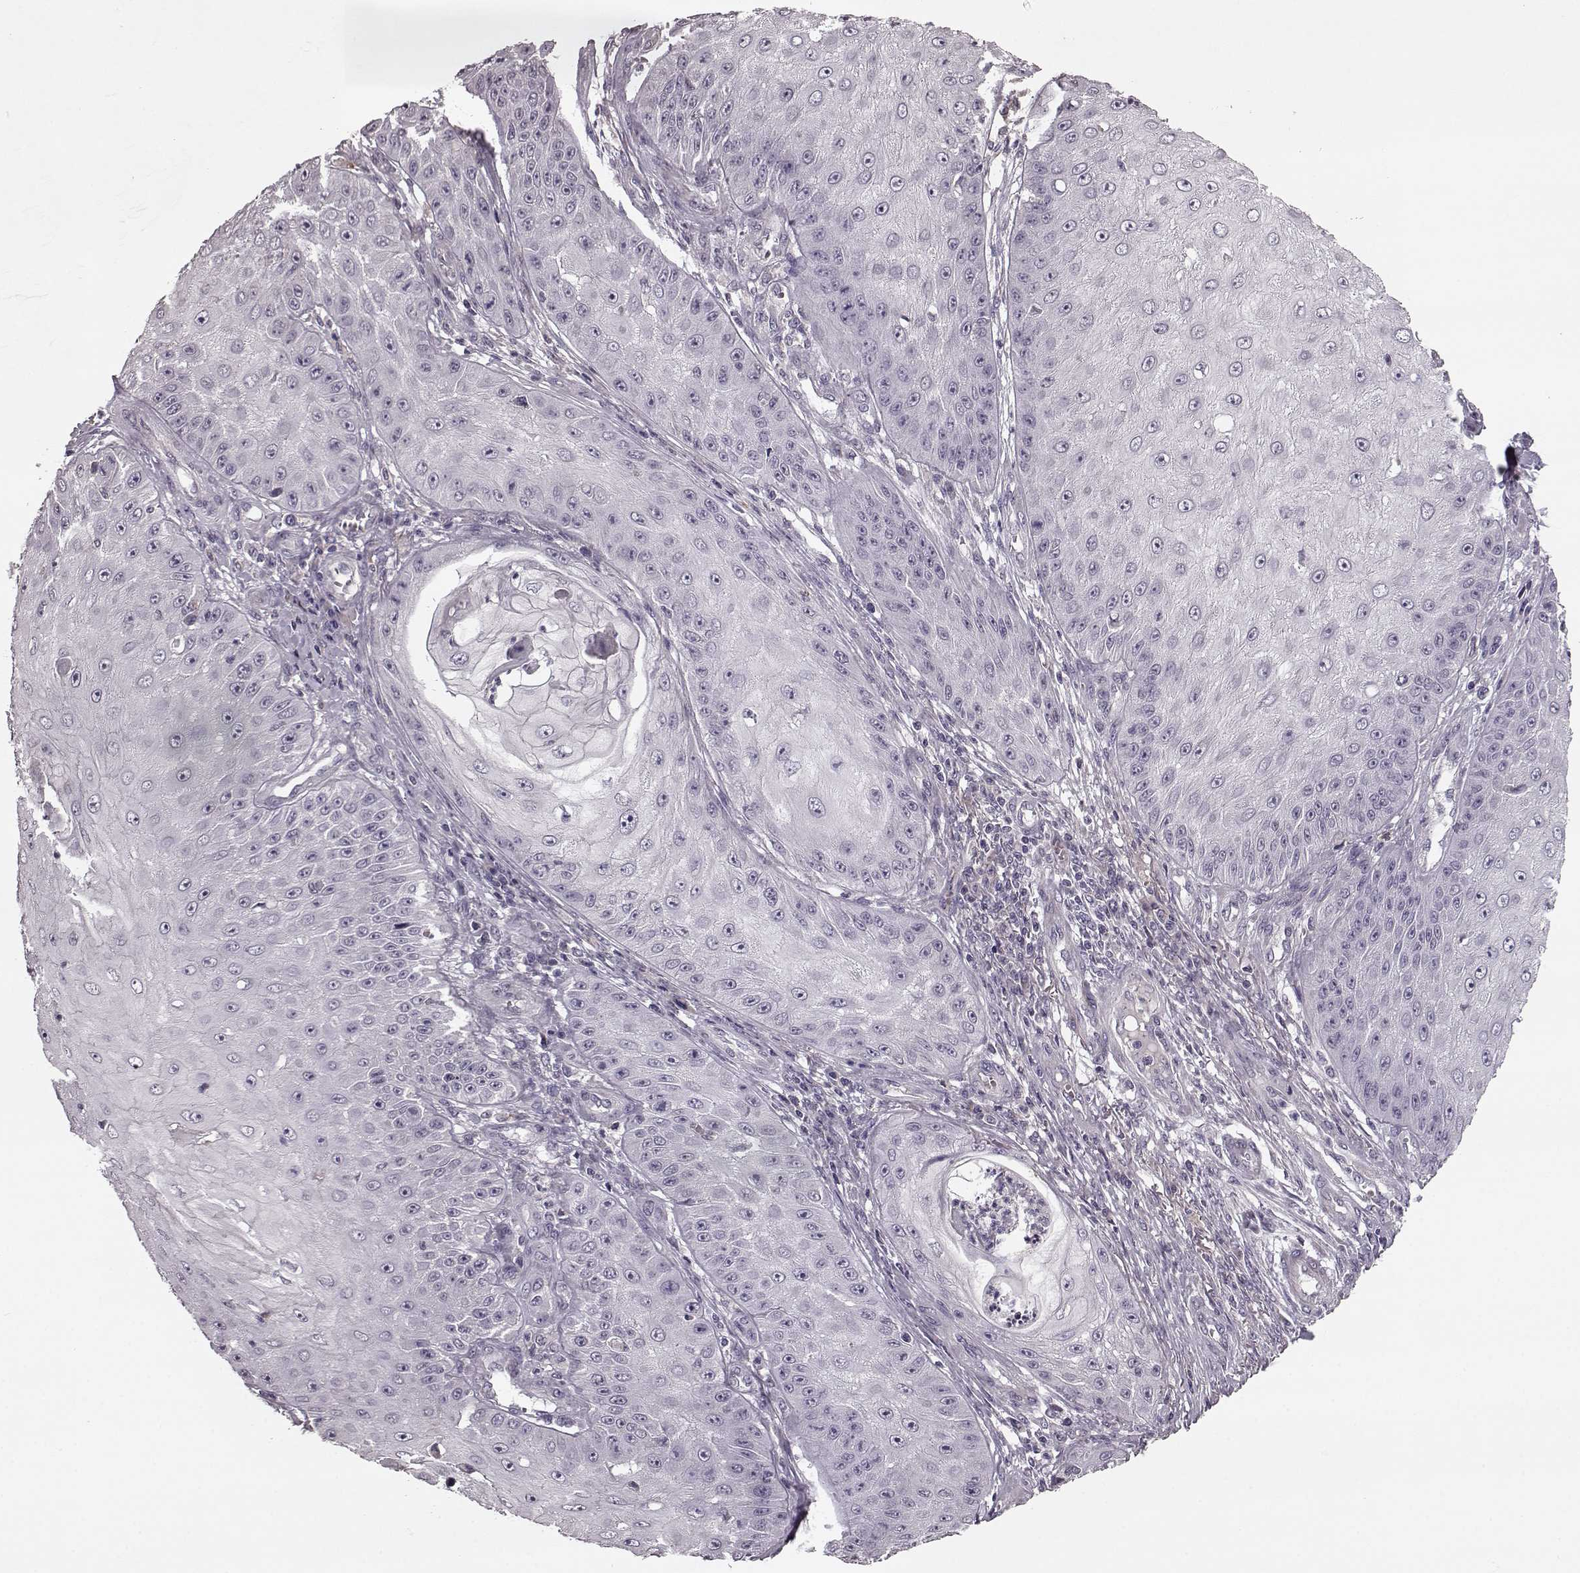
{"staining": {"intensity": "negative", "quantity": "none", "location": "none"}, "tissue": "skin cancer", "cell_type": "Tumor cells", "image_type": "cancer", "snomed": [{"axis": "morphology", "description": "Squamous cell carcinoma, NOS"}, {"axis": "topography", "description": "Skin"}], "caption": "Histopathology image shows no protein expression in tumor cells of skin cancer tissue.", "gene": "SLC52A3", "patient": {"sex": "male", "age": 70}}